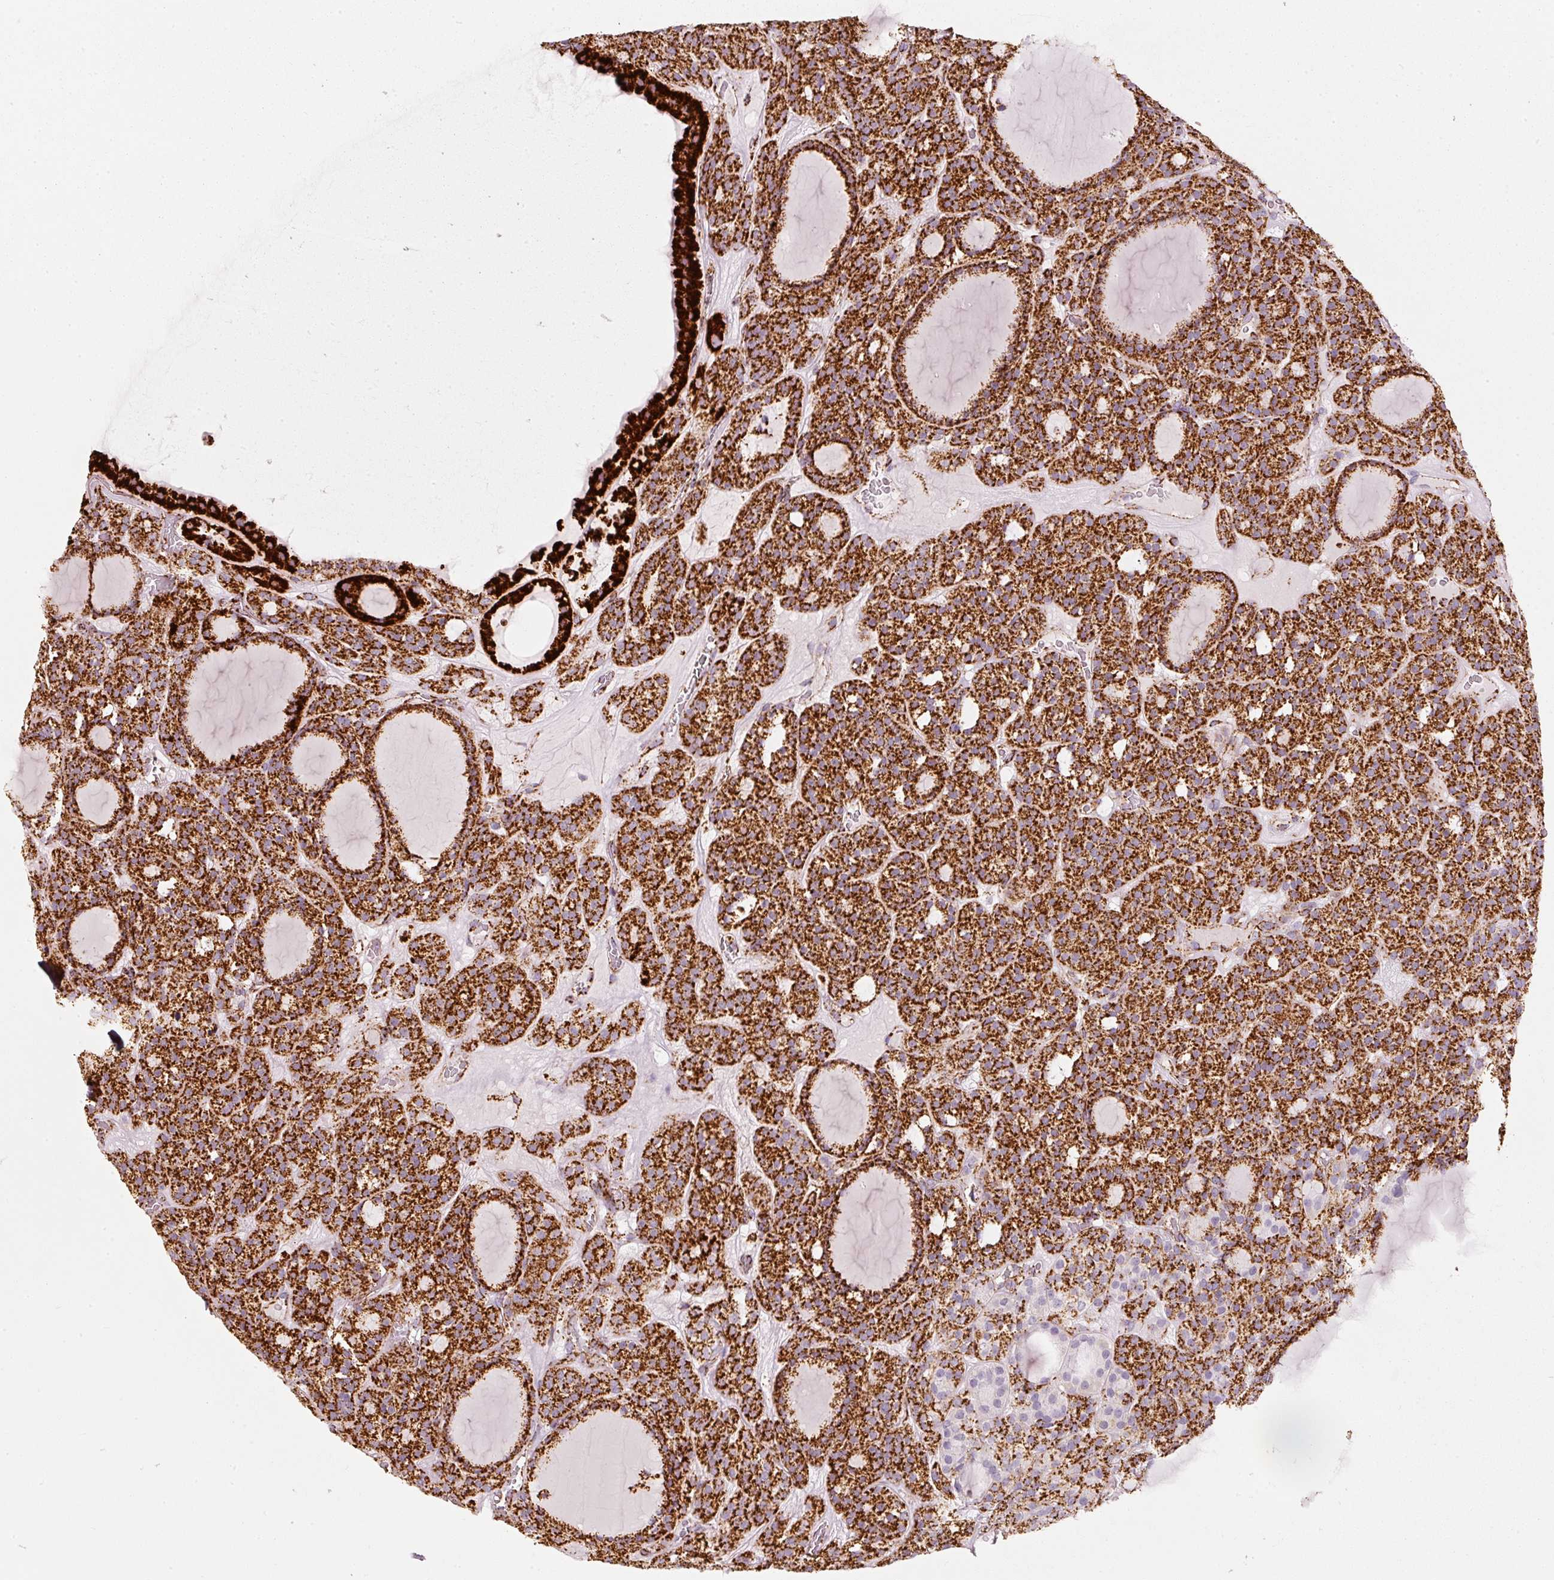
{"staining": {"intensity": "strong", "quantity": ">75%", "location": "cytoplasmic/membranous"}, "tissue": "thyroid cancer", "cell_type": "Tumor cells", "image_type": "cancer", "snomed": [{"axis": "morphology", "description": "Follicular adenoma carcinoma, NOS"}, {"axis": "topography", "description": "Thyroid gland"}], "caption": "This image exhibits immunohistochemistry staining of thyroid follicular adenoma carcinoma, with high strong cytoplasmic/membranous positivity in about >75% of tumor cells.", "gene": "MT-CO2", "patient": {"sex": "female", "age": 63}}